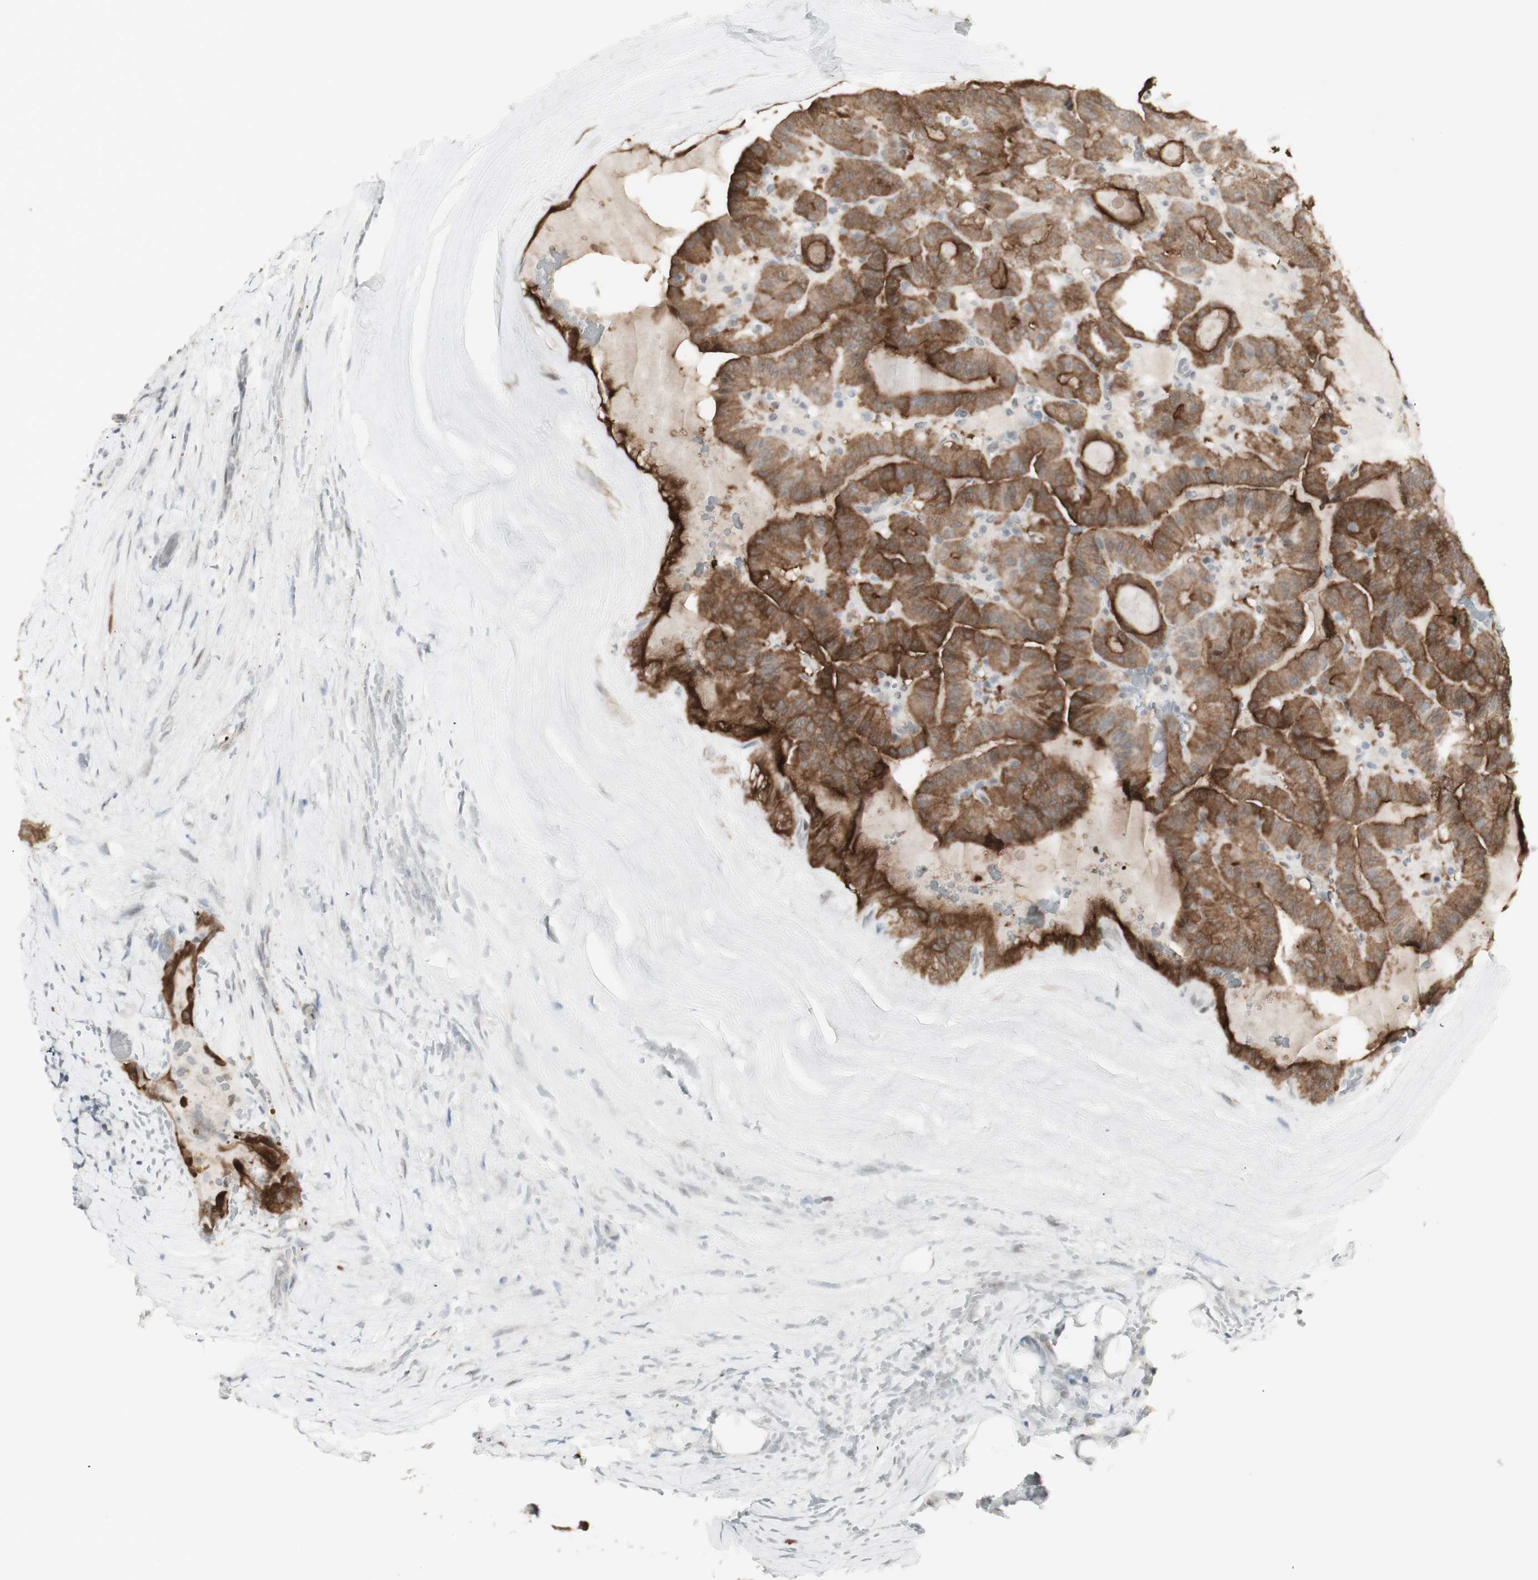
{"staining": {"intensity": "moderate", "quantity": ">75%", "location": "cytoplasmic/membranous"}, "tissue": "thyroid cancer", "cell_type": "Tumor cells", "image_type": "cancer", "snomed": [{"axis": "morphology", "description": "Papillary adenocarcinoma, NOS"}, {"axis": "topography", "description": "Thyroid gland"}], "caption": "Thyroid papillary adenocarcinoma stained with a brown dye reveals moderate cytoplasmic/membranous positive expression in about >75% of tumor cells.", "gene": "C1orf116", "patient": {"sex": "male", "age": 77}}